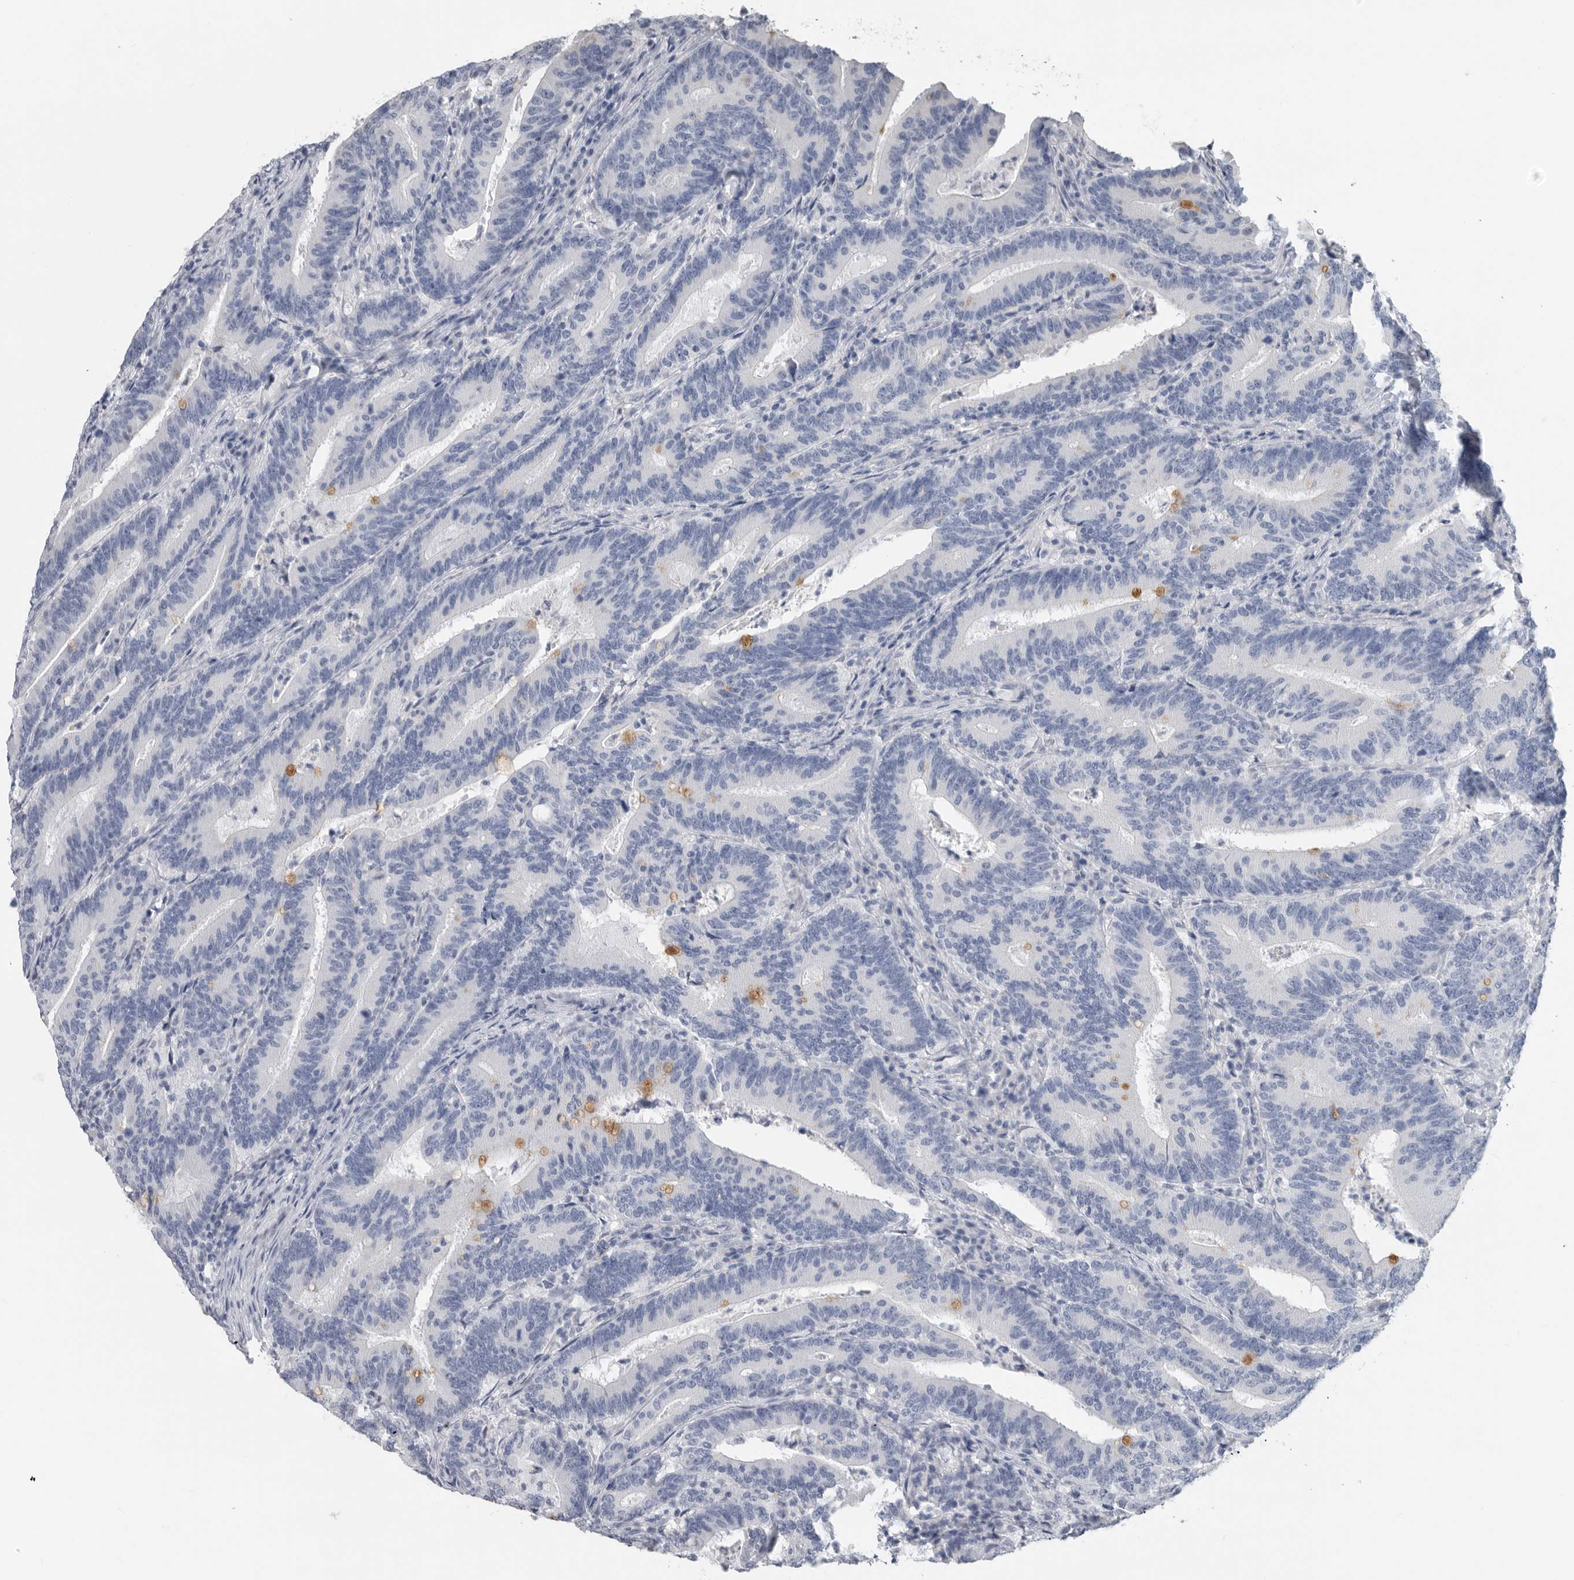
{"staining": {"intensity": "negative", "quantity": "none", "location": "none"}, "tissue": "colorectal cancer", "cell_type": "Tumor cells", "image_type": "cancer", "snomed": [{"axis": "morphology", "description": "Adenocarcinoma, NOS"}, {"axis": "topography", "description": "Colon"}], "caption": "This is an IHC image of colorectal cancer. There is no positivity in tumor cells.", "gene": "REG4", "patient": {"sex": "female", "age": 66}}